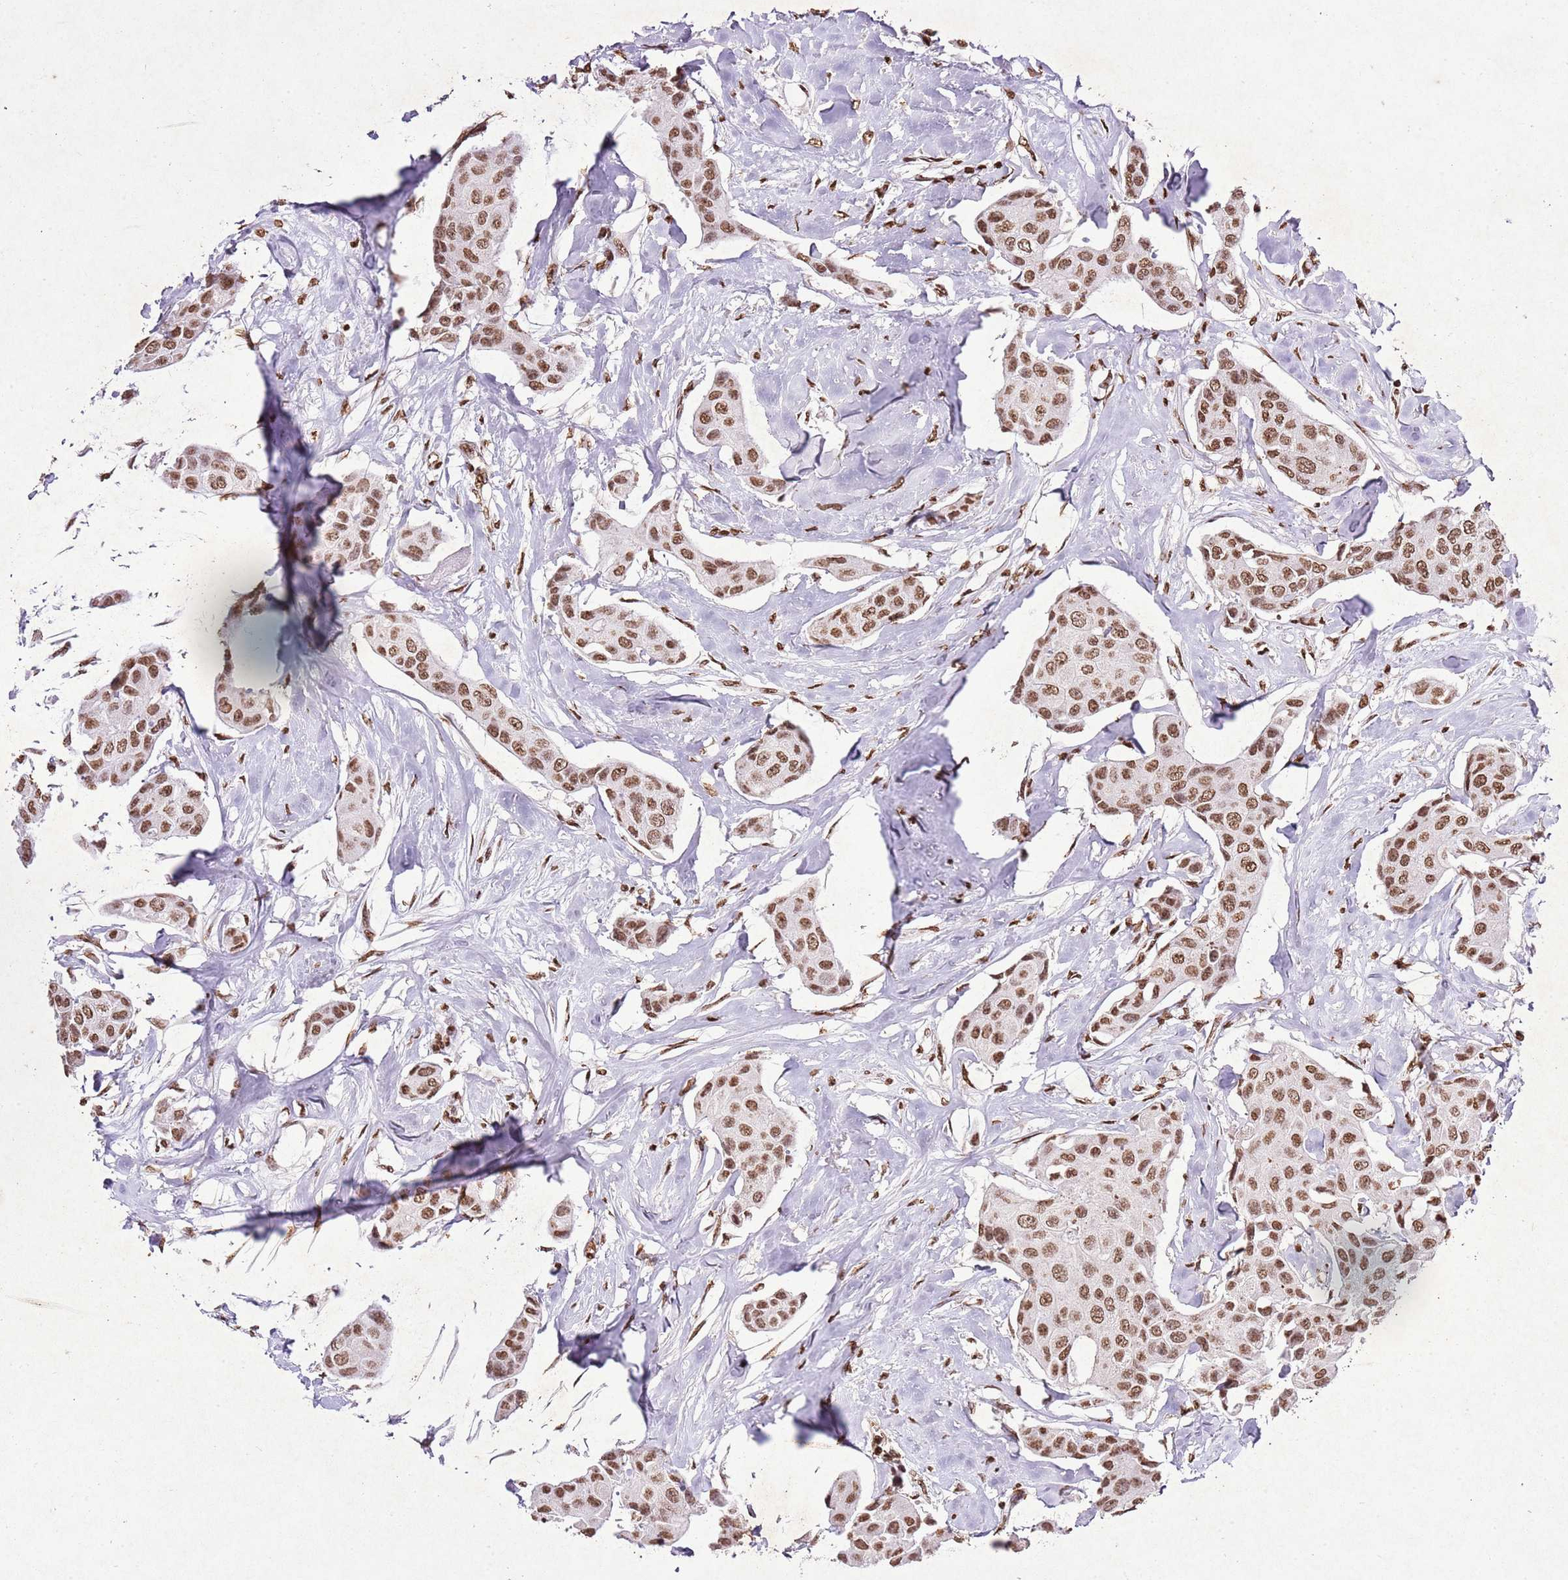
{"staining": {"intensity": "moderate", "quantity": ">75%", "location": "nuclear"}, "tissue": "breast cancer", "cell_type": "Tumor cells", "image_type": "cancer", "snomed": [{"axis": "morphology", "description": "Duct carcinoma"}, {"axis": "topography", "description": "Breast"}, {"axis": "topography", "description": "Lymph node"}], "caption": "Moderate nuclear staining for a protein is seen in about >75% of tumor cells of breast cancer (infiltrating ductal carcinoma) using immunohistochemistry.", "gene": "BMAL1", "patient": {"sex": "female", "age": 80}}